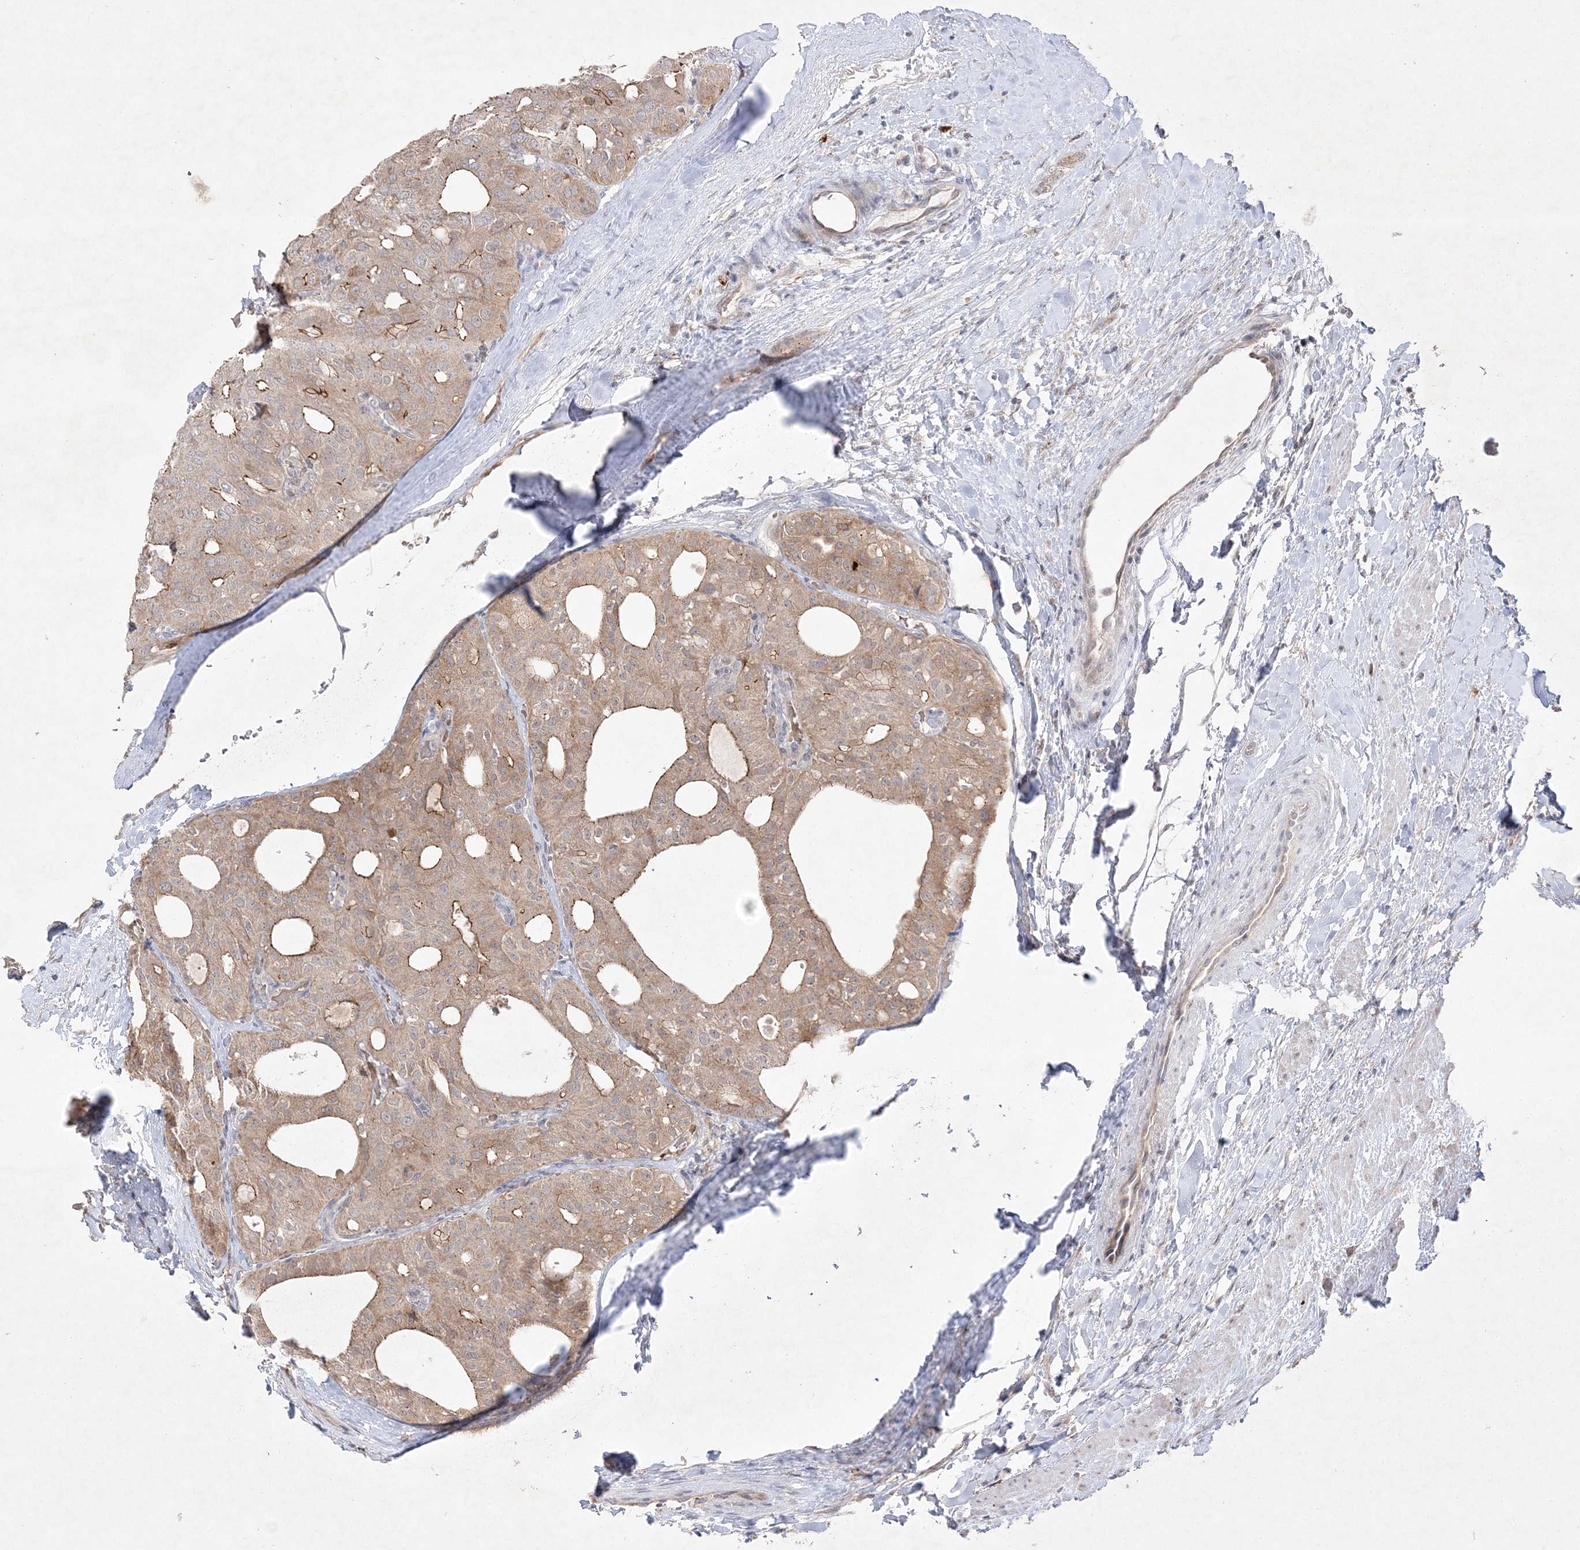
{"staining": {"intensity": "moderate", "quantity": "25%-75%", "location": "cytoplasmic/membranous"}, "tissue": "thyroid cancer", "cell_type": "Tumor cells", "image_type": "cancer", "snomed": [{"axis": "morphology", "description": "Follicular adenoma carcinoma, NOS"}, {"axis": "topography", "description": "Thyroid gland"}], "caption": "A photomicrograph of human thyroid follicular adenoma carcinoma stained for a protein displays moderate cytoplasmic/membranous brown staining in tumor cells.", "gene": "CLNK", "patient": {"sex": "male", "age": 75}}